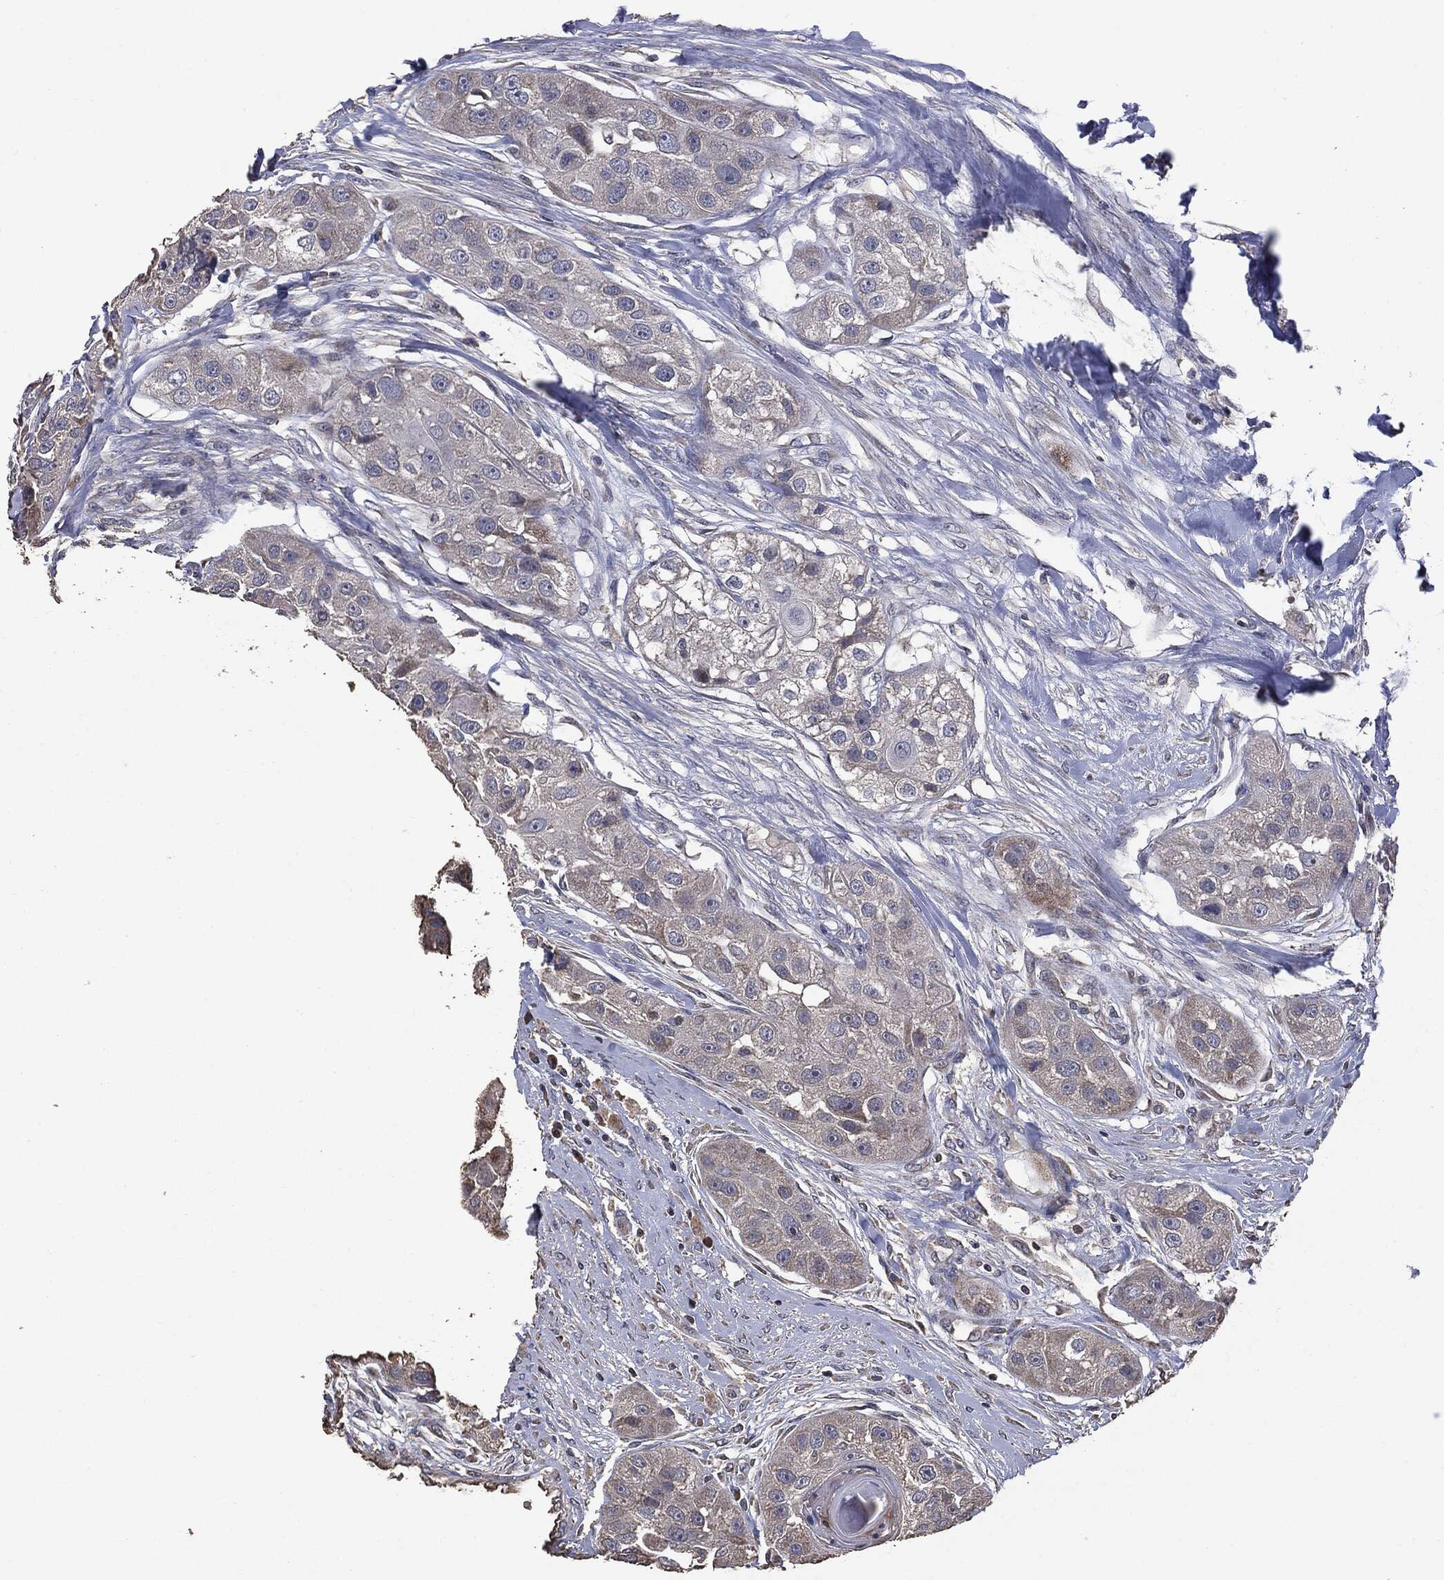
{"staining": {"intensity": "negative", "quantity": "none", "location": "none"}, "tissue": "head and neck cancer", "cell_type": "Tumor cells", "image_type": "cancer", "snomed": [{"axis": "morphology", "description": "Normal tissue, NOS"}, {"axis": "morphology", "description": "Squamous cell carcinoma, NOS"}, {"axis": "topography", "description": "Skeletal muscle"}, {"axis": "topography", "description": "Head-Neck"}], "caption": "Immunohistochemical staining of human squamous cell carcinoma (head and neck) displays no significant expression in tumor cells.", "gene": "MTOR", "patient": {"sex": "male", "age": 51}}